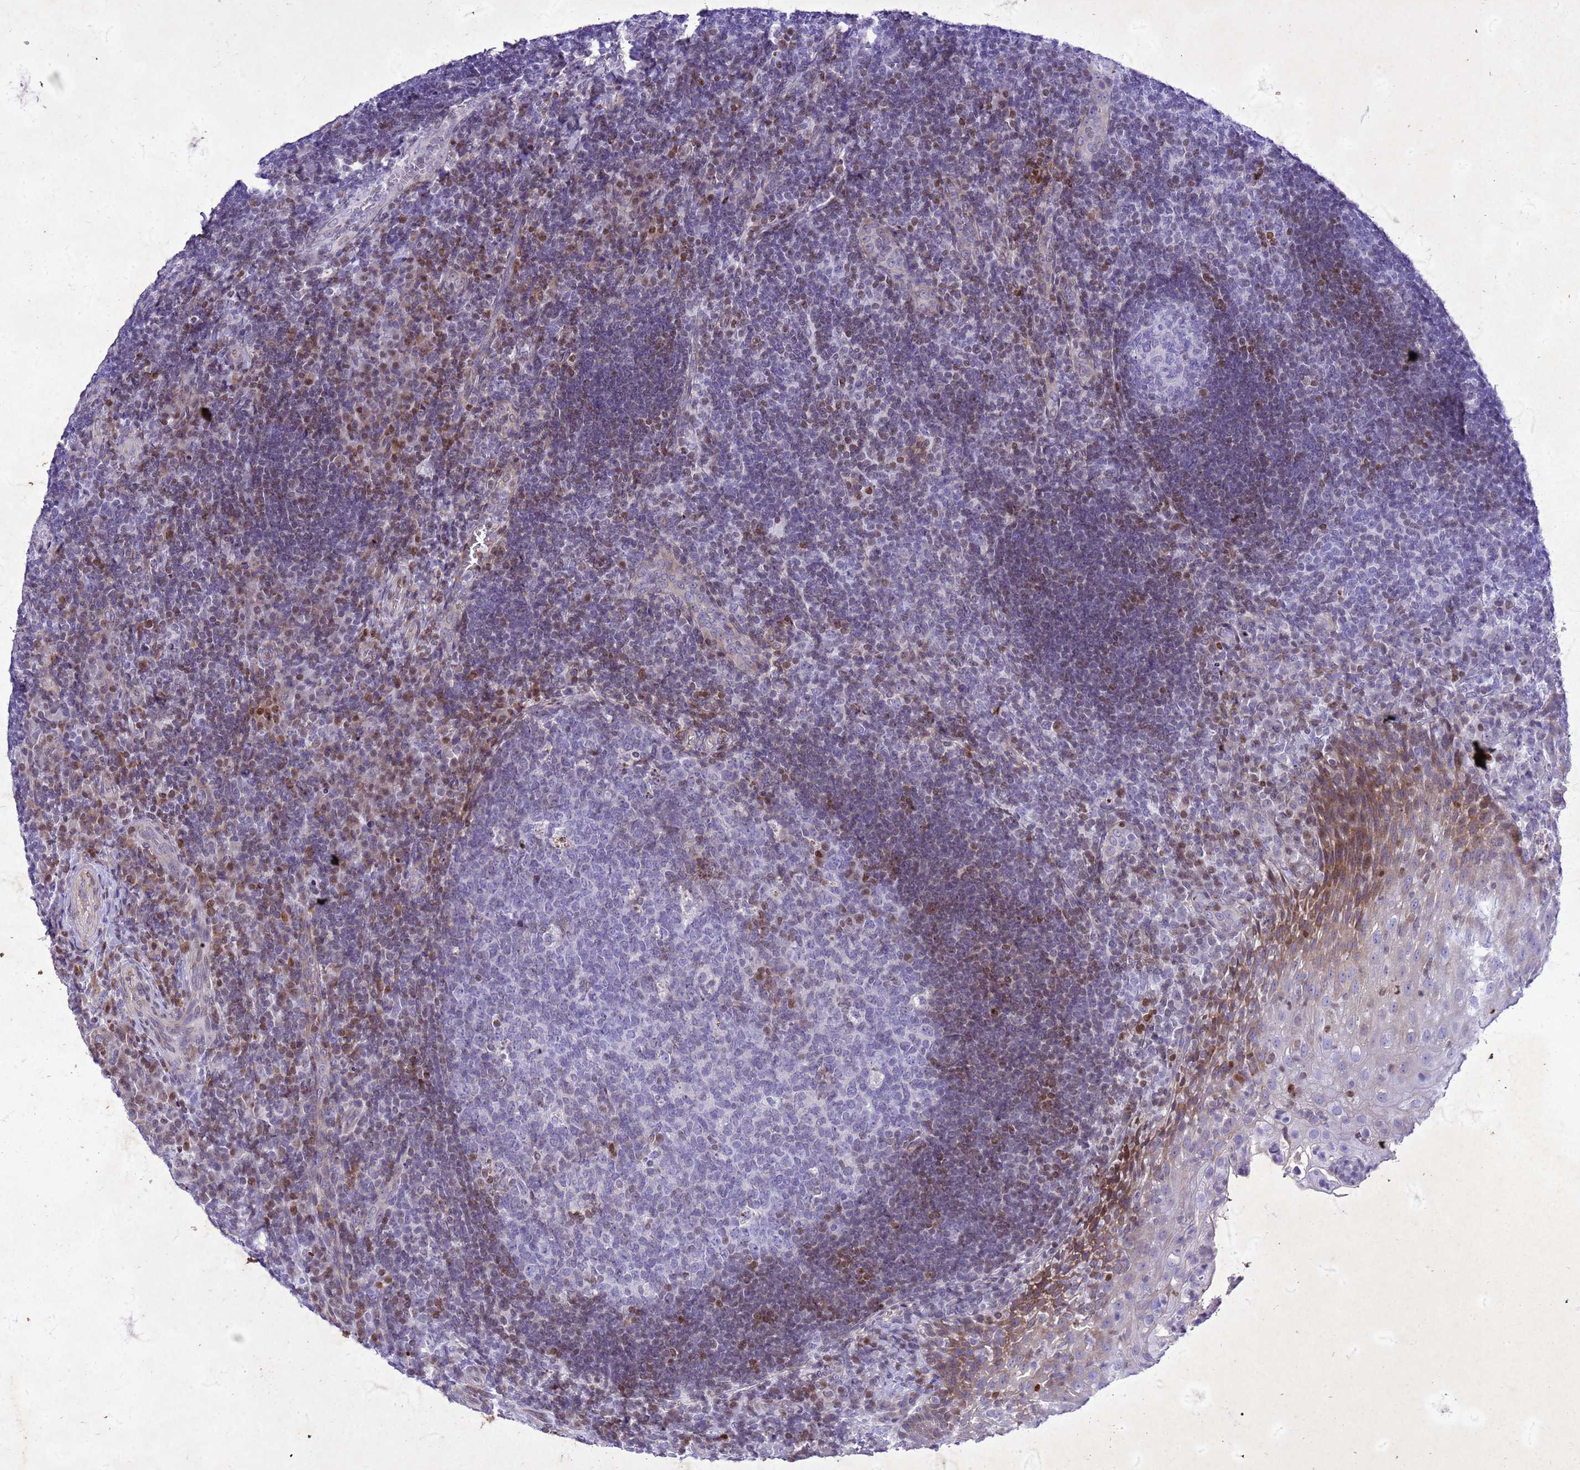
{"staining": {"intensity": "moderate", "quantity": "<25%", "location": "nuclear"}, "tissue": "tonsil", "cell_type": "Germinal center cells", "image_type": "normal", "snomed": [{"axis": "morphology", "description": "Normal tissue, NOS"}, {"axis": "topography", "description": "Tonsil"}], "caption": "Germinal center cells show low levels of moderate nuclear staining in approximately <25% of cells in normal tonsil.", "gene": "COPS9", "patient": {"sex": "male", "age": 17}}